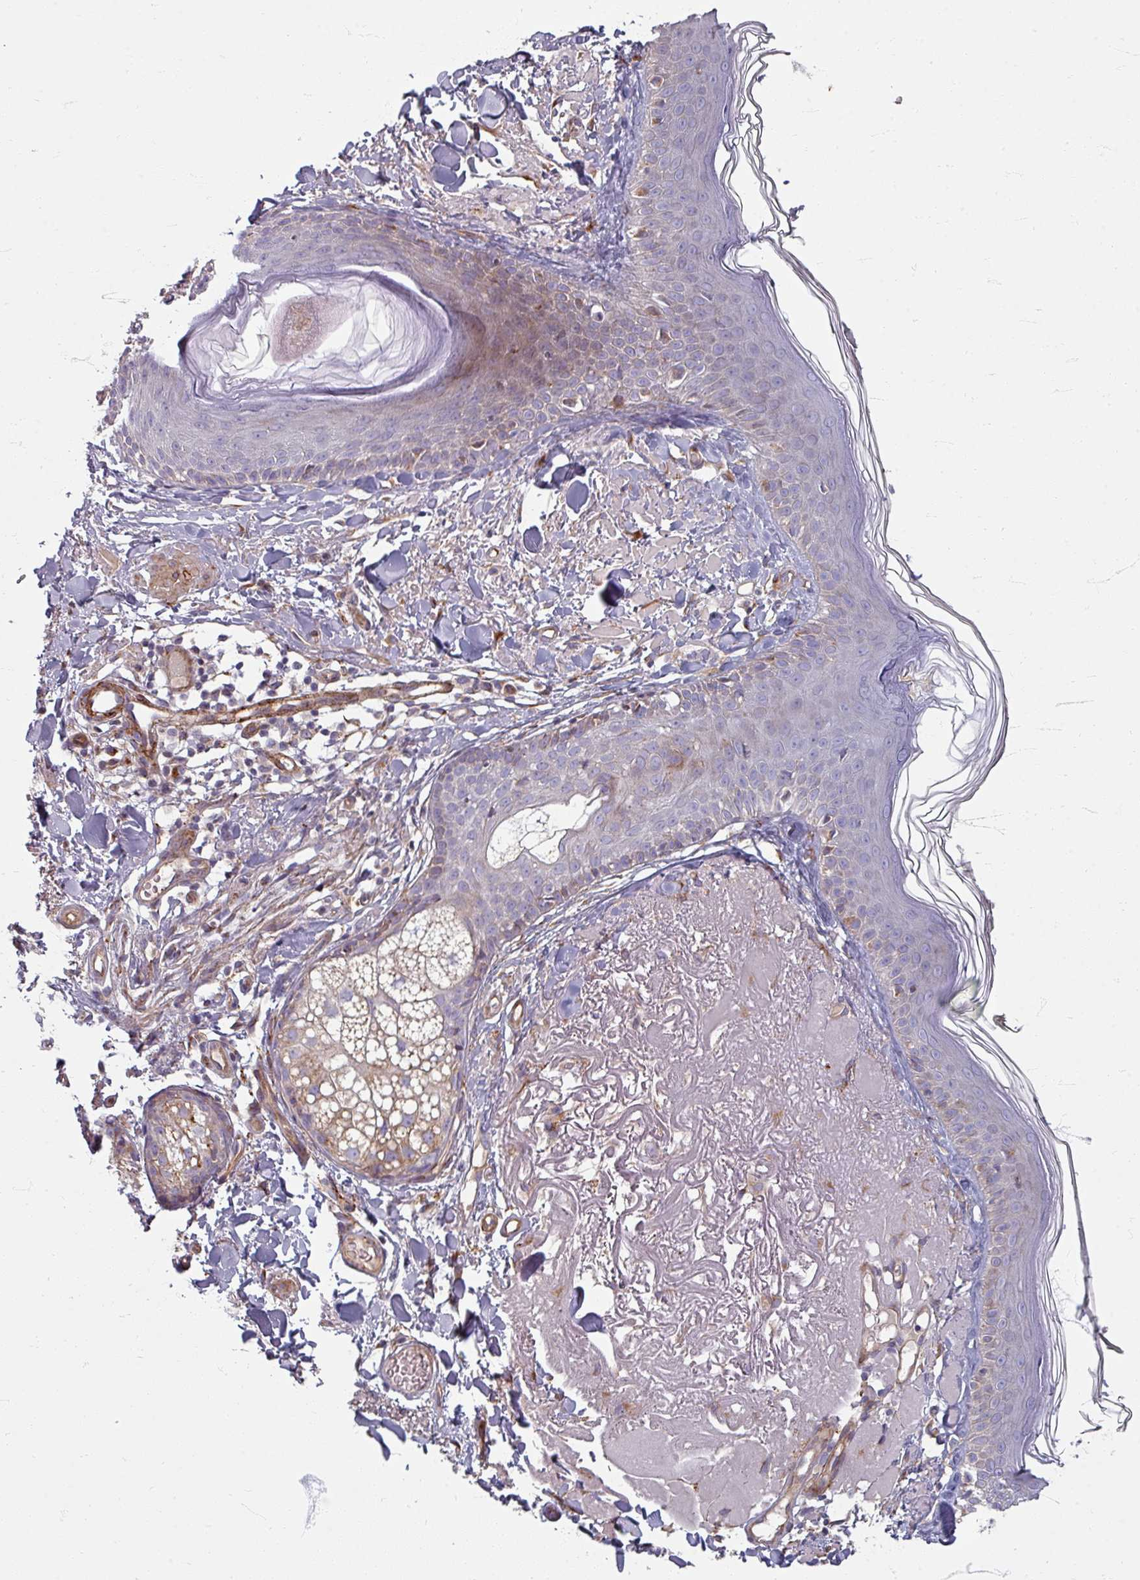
{"staining": {"intensity": "strong", "quantity": "<25%", "location": "cytoplasmic/membranous"}, "tissue": "skin", "cell_type": "Fibroblasts", "image_type": "normal", "snomed": [{"axis": "morphology", "description": "Normal tissue, NOS"}, {"axis": "morphology", "description": "Malignant melanoma, NOS"}, {"axis": "topography", "description": "Skin"}], "caption": "This image demonstrates immunohistochemistry staining of benign skin, with medium strong cytoplasmic/membranous expression in about <25% of fibroblasts.", "gene": "GABARAPL1", "patient": {"sex": "male", "age": 80}}